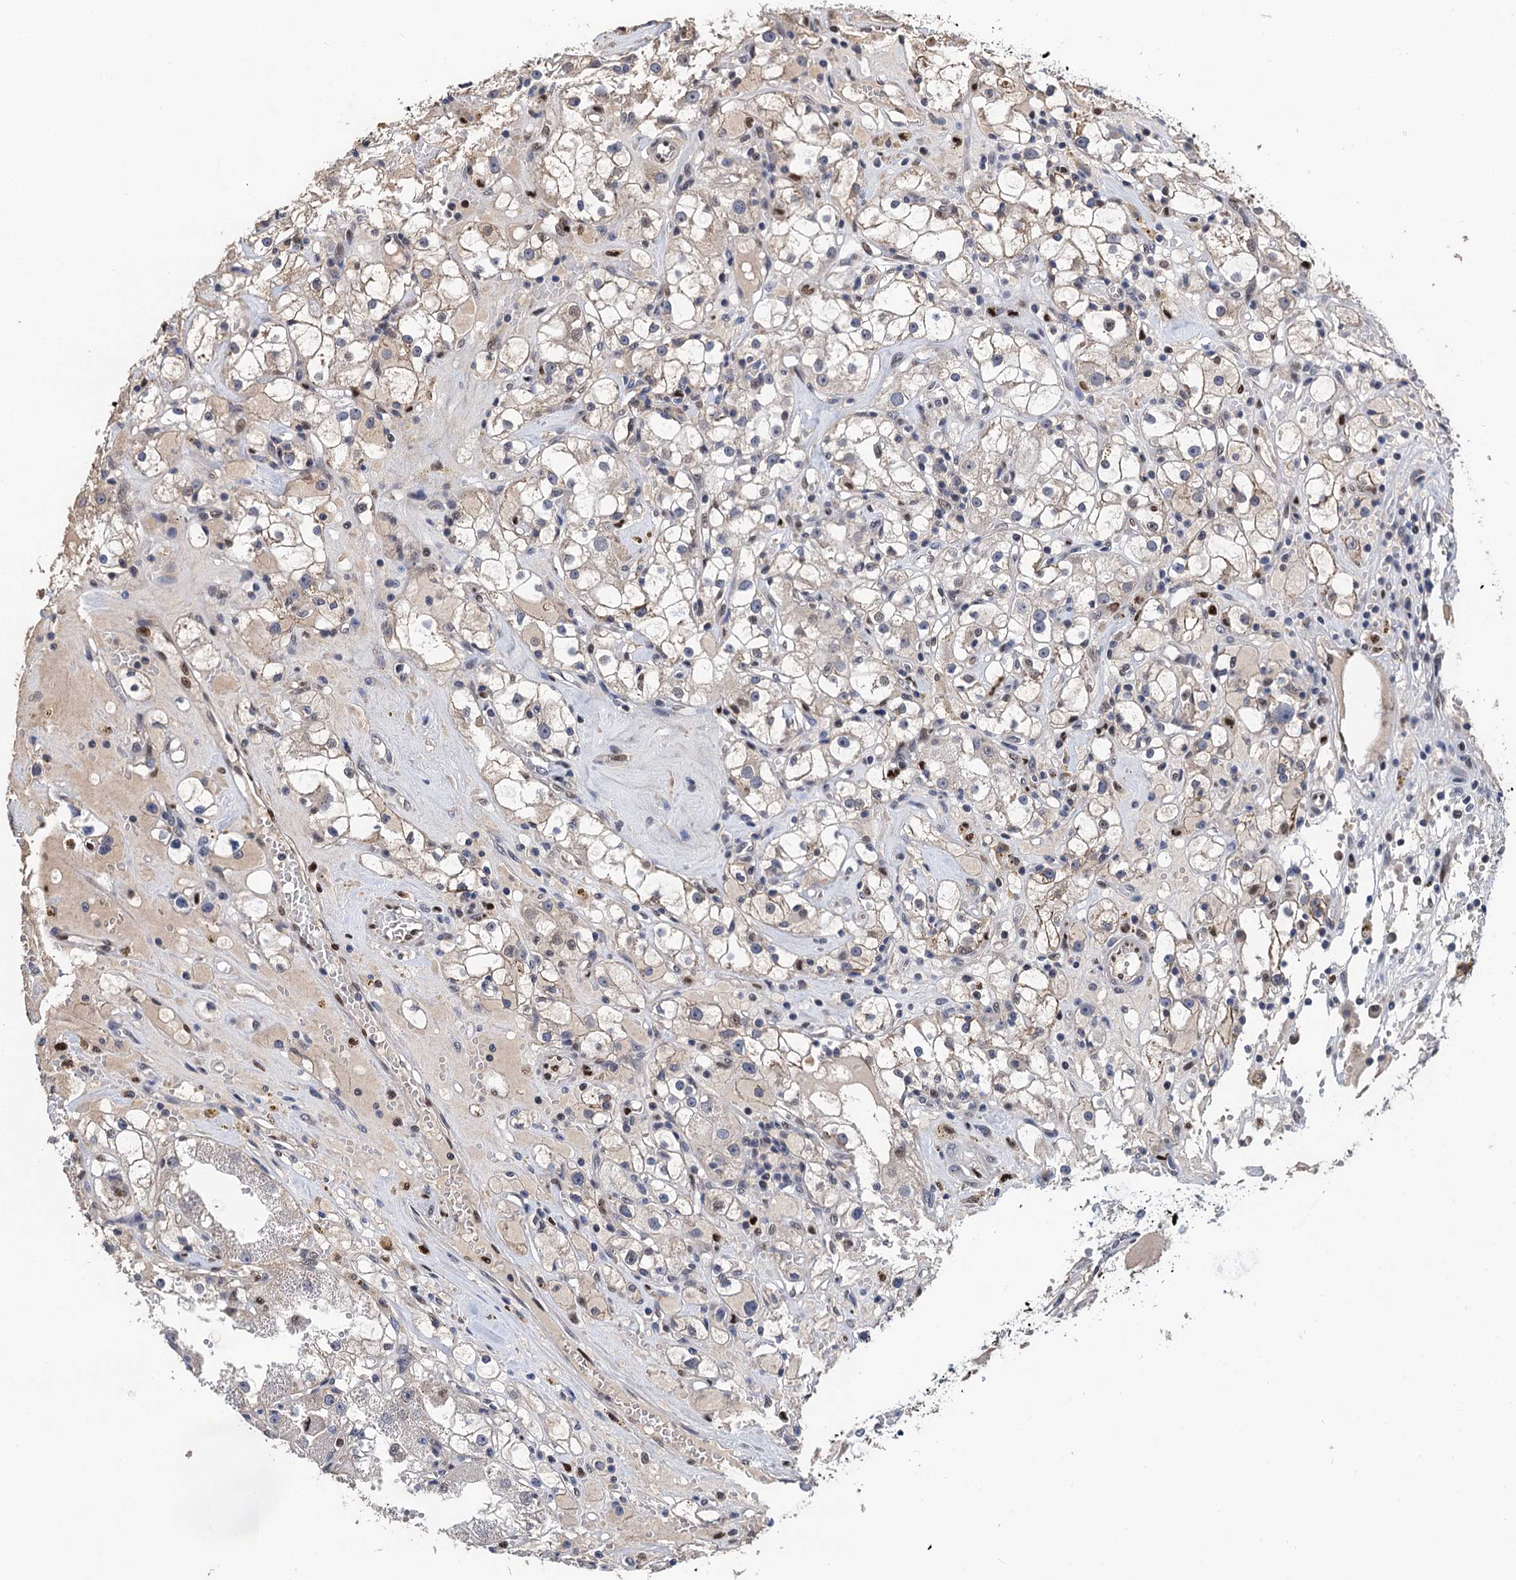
{"staining": {"intensity": "weak", "quantity": "25%-75%", "location": "cytoplasmic/membranous"}, "tissue": "renal cancer", "cell_type": "Tumor cells", "image_type": "cancer", "snomed": [{"axis": "morphology", "description": "Adenocarcinoma, NOS"}, {"axis": "topography", "description": "Kidney"}], "caption": "Tumor cells show low levels of weak cytoplasmic/membranous positivity in about 25%-75% of cells in renal cancer.", "gene": "TSEN34", "patient": {"sex": "male", "age": 56}}